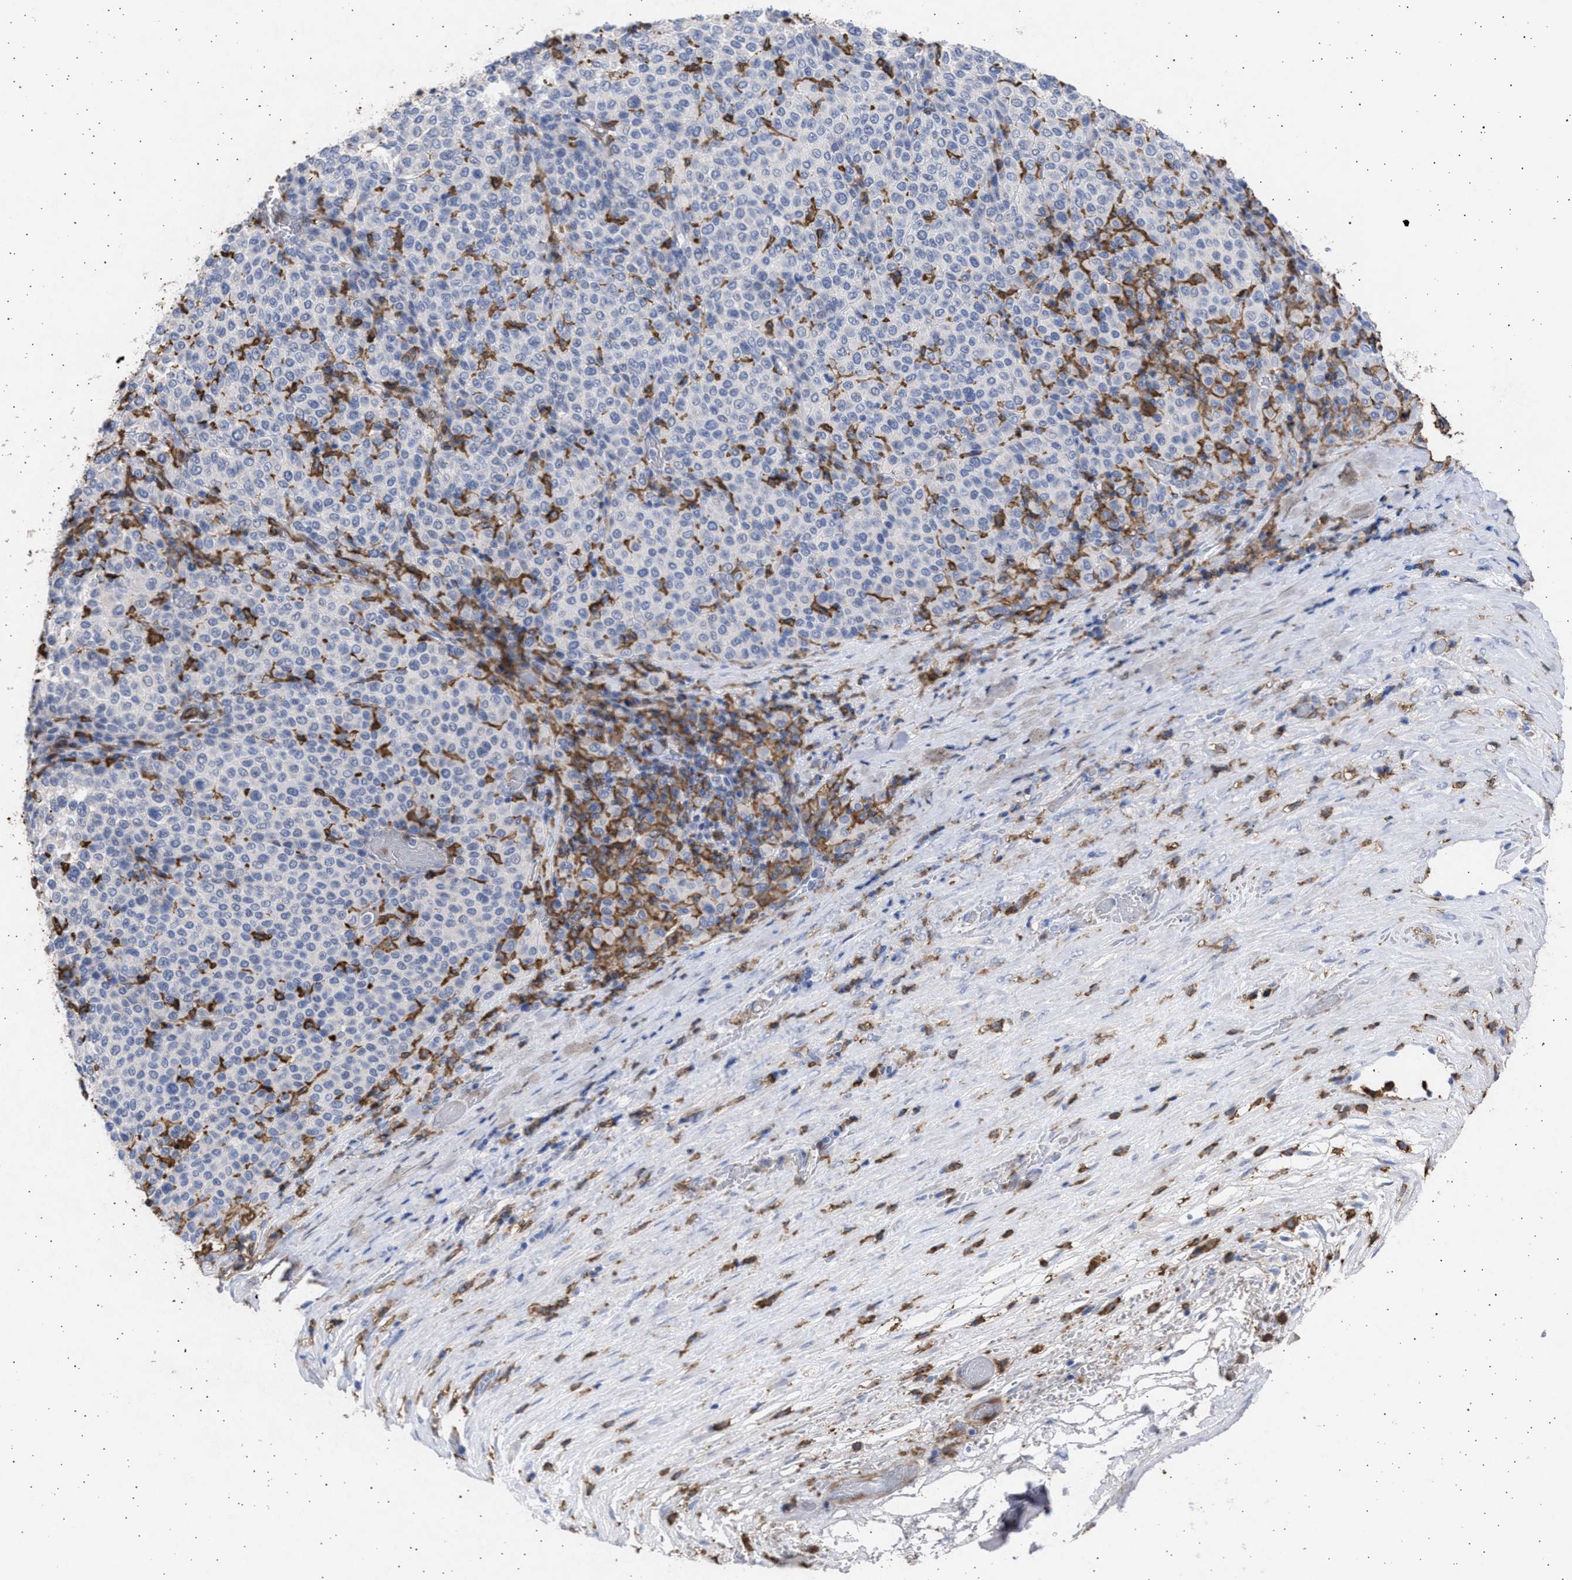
{"staining": {"intensity": "negative", "quantity": "none", "location": "none"}, "tissue": "melanoma", "cell_type": "Tumor cells", "image_type": "cancer", "snomed": [{"axis": "morphology", "description": "Malignant melanoma, Metastatic site"}, {"axis": "topography", "description": "Pancreas"}], "caption": "Melanoma was stained to show a protein in brown. There is no significant staining in tumor cells. (DAB IHC with hematoxylin counter stain).", "gene": "FCER1A", "patient": {"sex": "female", "age": 30}}